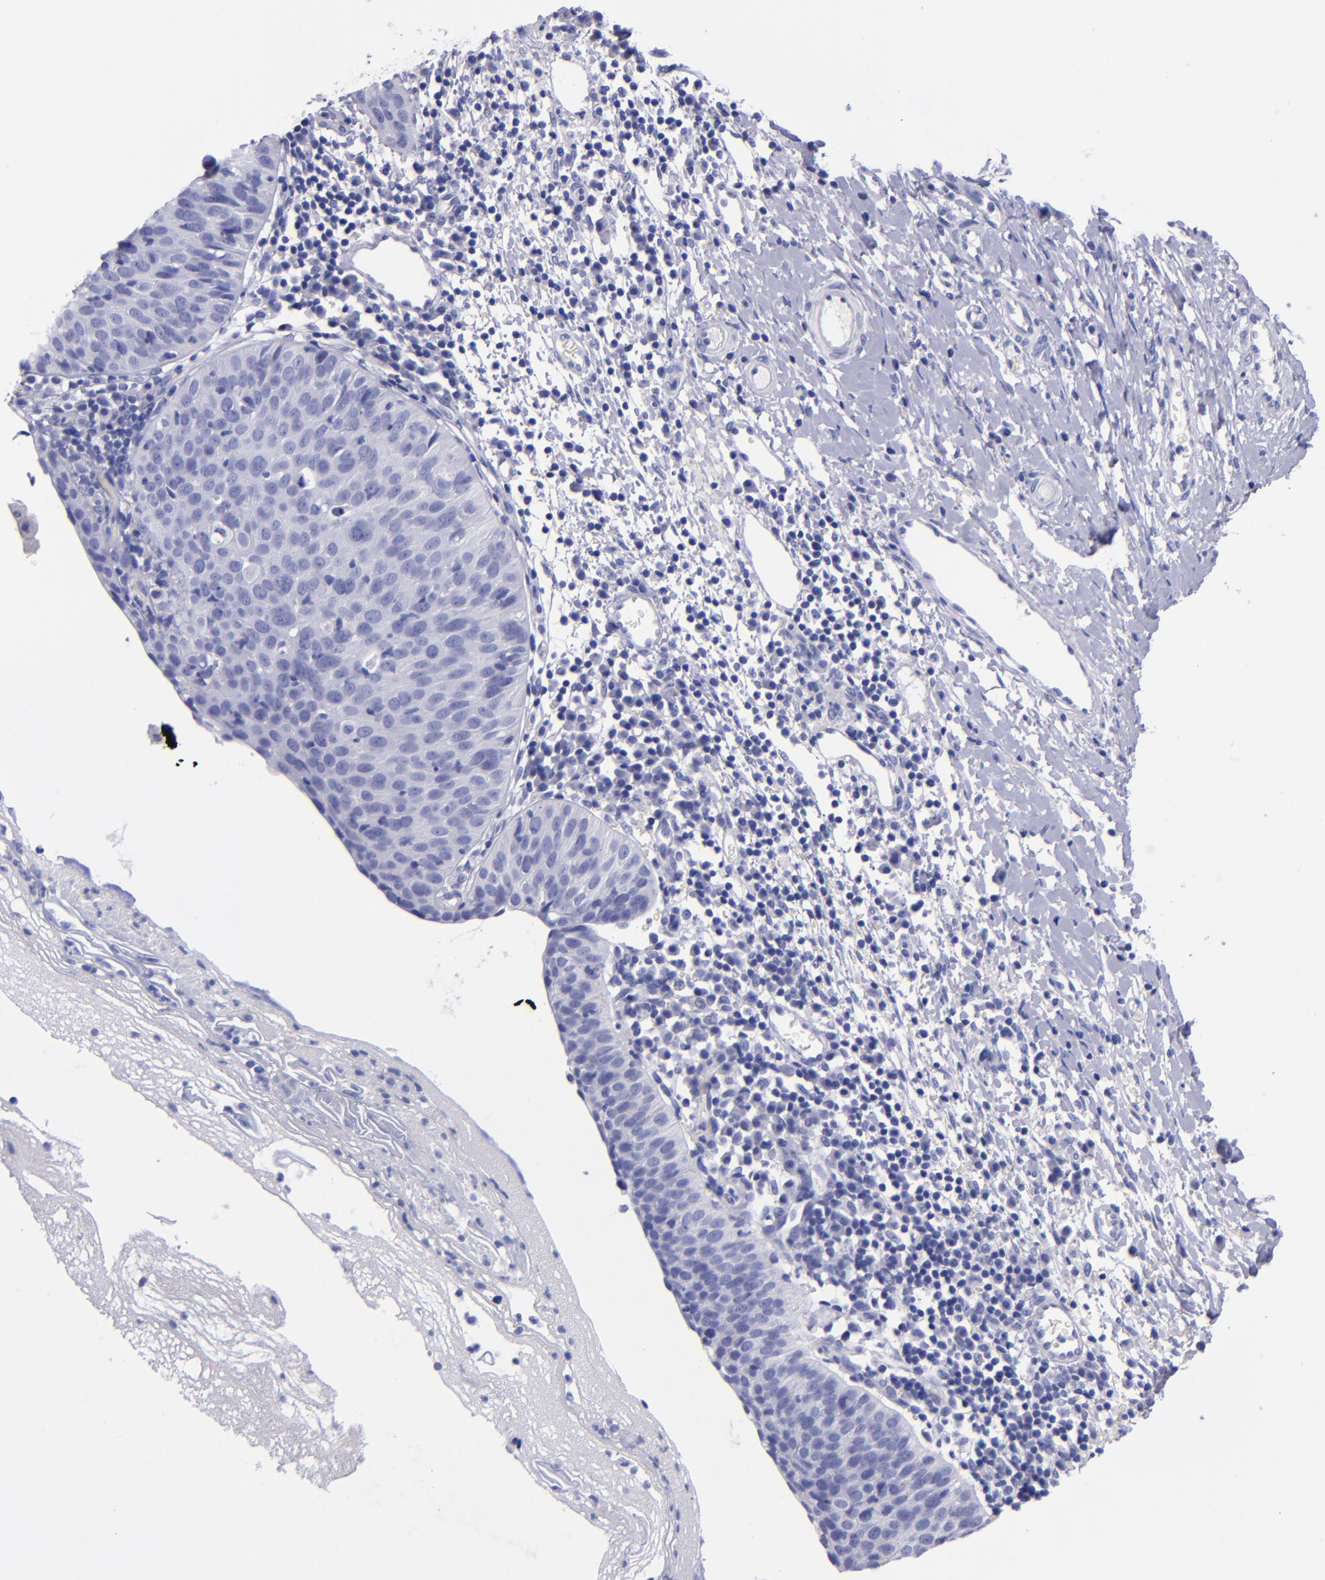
{"staining": {"intensity": "negative", "quantity": "none", "location": "none"}, "tissue": "cervical cancer", "cell_type": "Tumor cells", "image_type": "cancer", "snomed": [{"axis": "morphology", "description": "Normal tissue, NOS"}, {"axis": "morphology", "description": "Squamous cell carcinoma, NOS"}, {"axis": "topography", "description": "Cervix"}], "caption": "Immunohistochemical staining of cervical cancer (squamous cell carcinoma) shows no significant staining in tumor cells. (Brightfield microscopy of DAB immunohistochemistry (IHC) at high magnification).", "gene": "SV2A", "patient": {"sex": "female", "age": 39}}